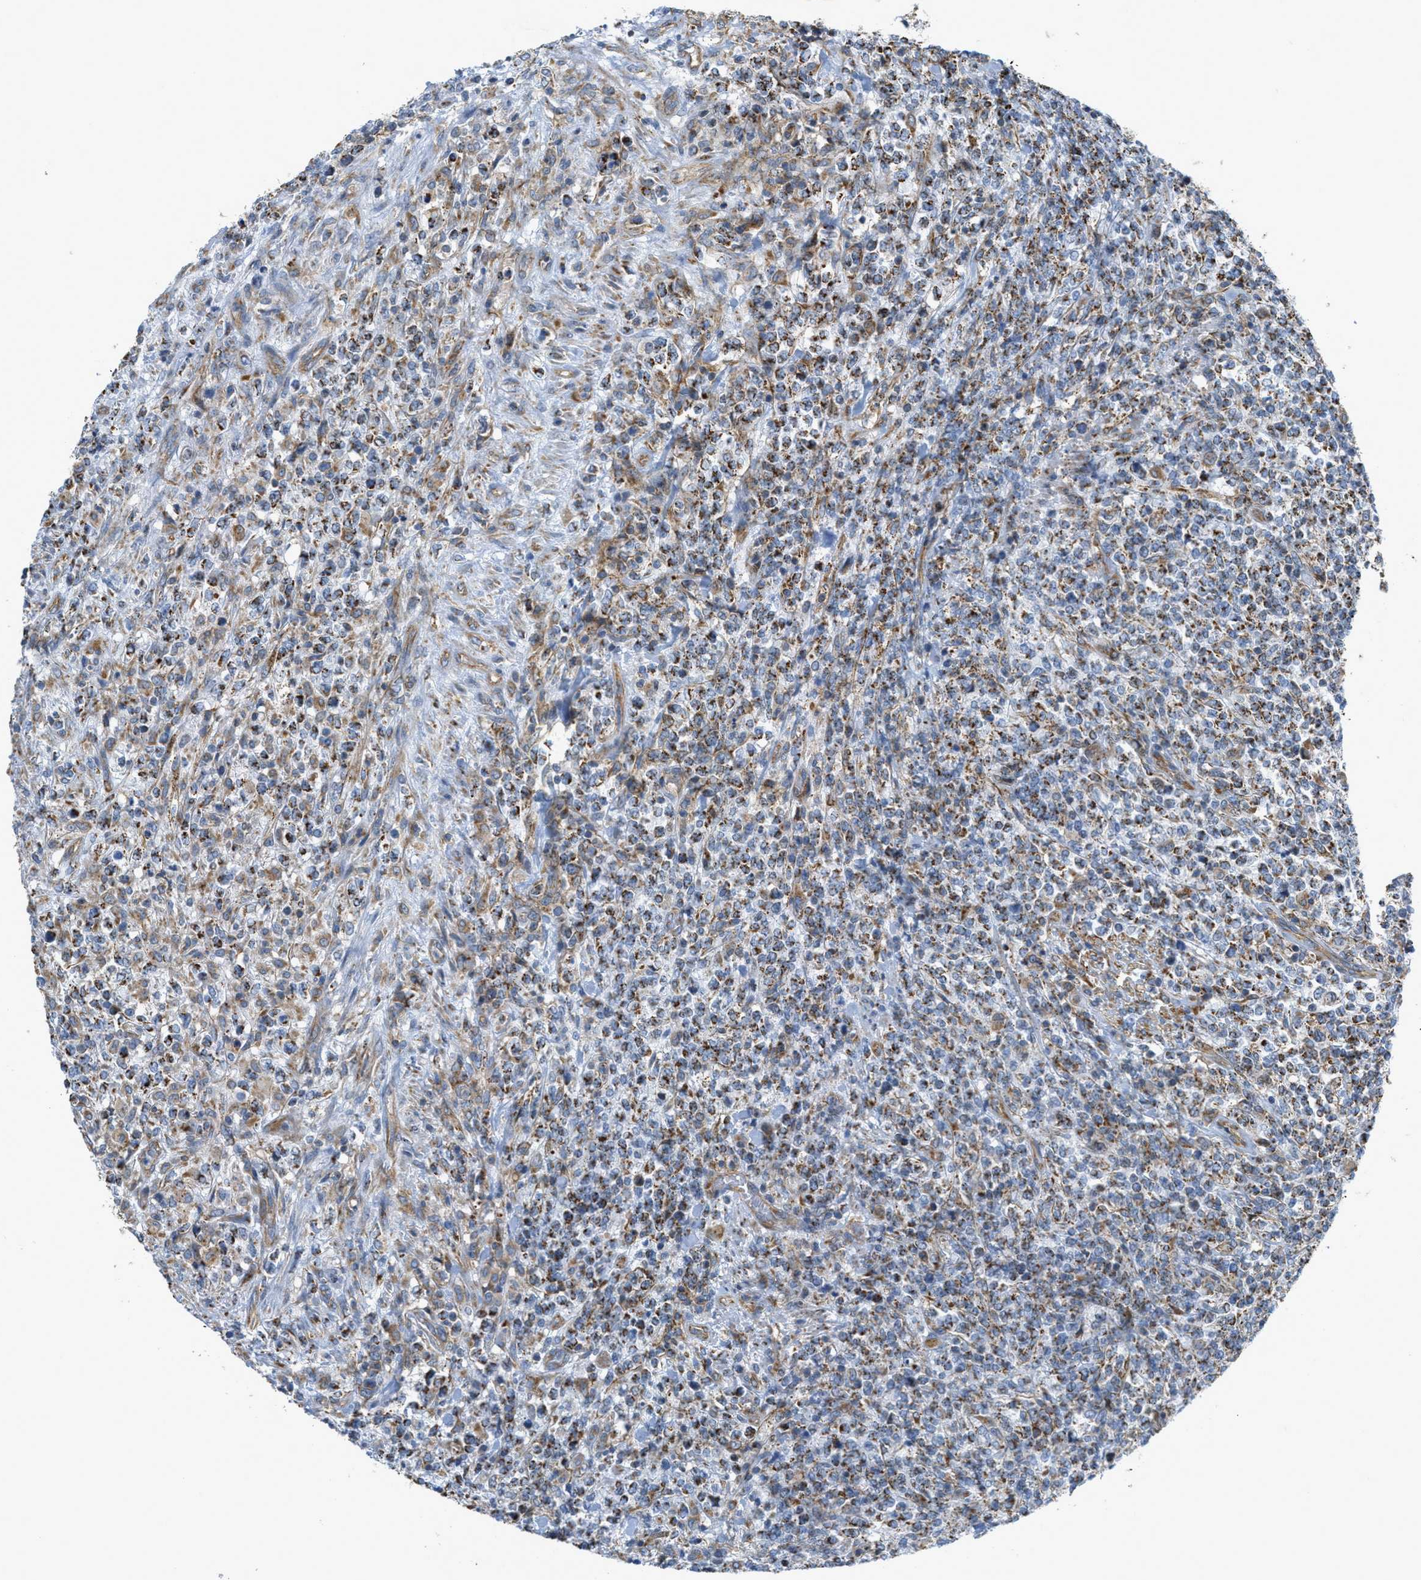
{"staining": {"intensity": "strong", "quantity": ">75%", "location": "cytoplasmic/membranous"}, "tissue": "lymphoma", "cell_type": "Tumor cells", "image_type": "cancer", "snomed": [{"axis": "morphology", "description": "Malignant lymphoma, non-Hodgkin's type, High grade"}, {"axis": "topography", "description": "Soft tissue"}], "caption": "Lymphoma tissue reveals strong cytoplasmic/membranous positivity in about >75% of tumor cells (DAB IHC, brown staining for protein, blue staining for nuclei).", "gene": "BTN3A1", "patient": {"sex": "male", "age": 18}}